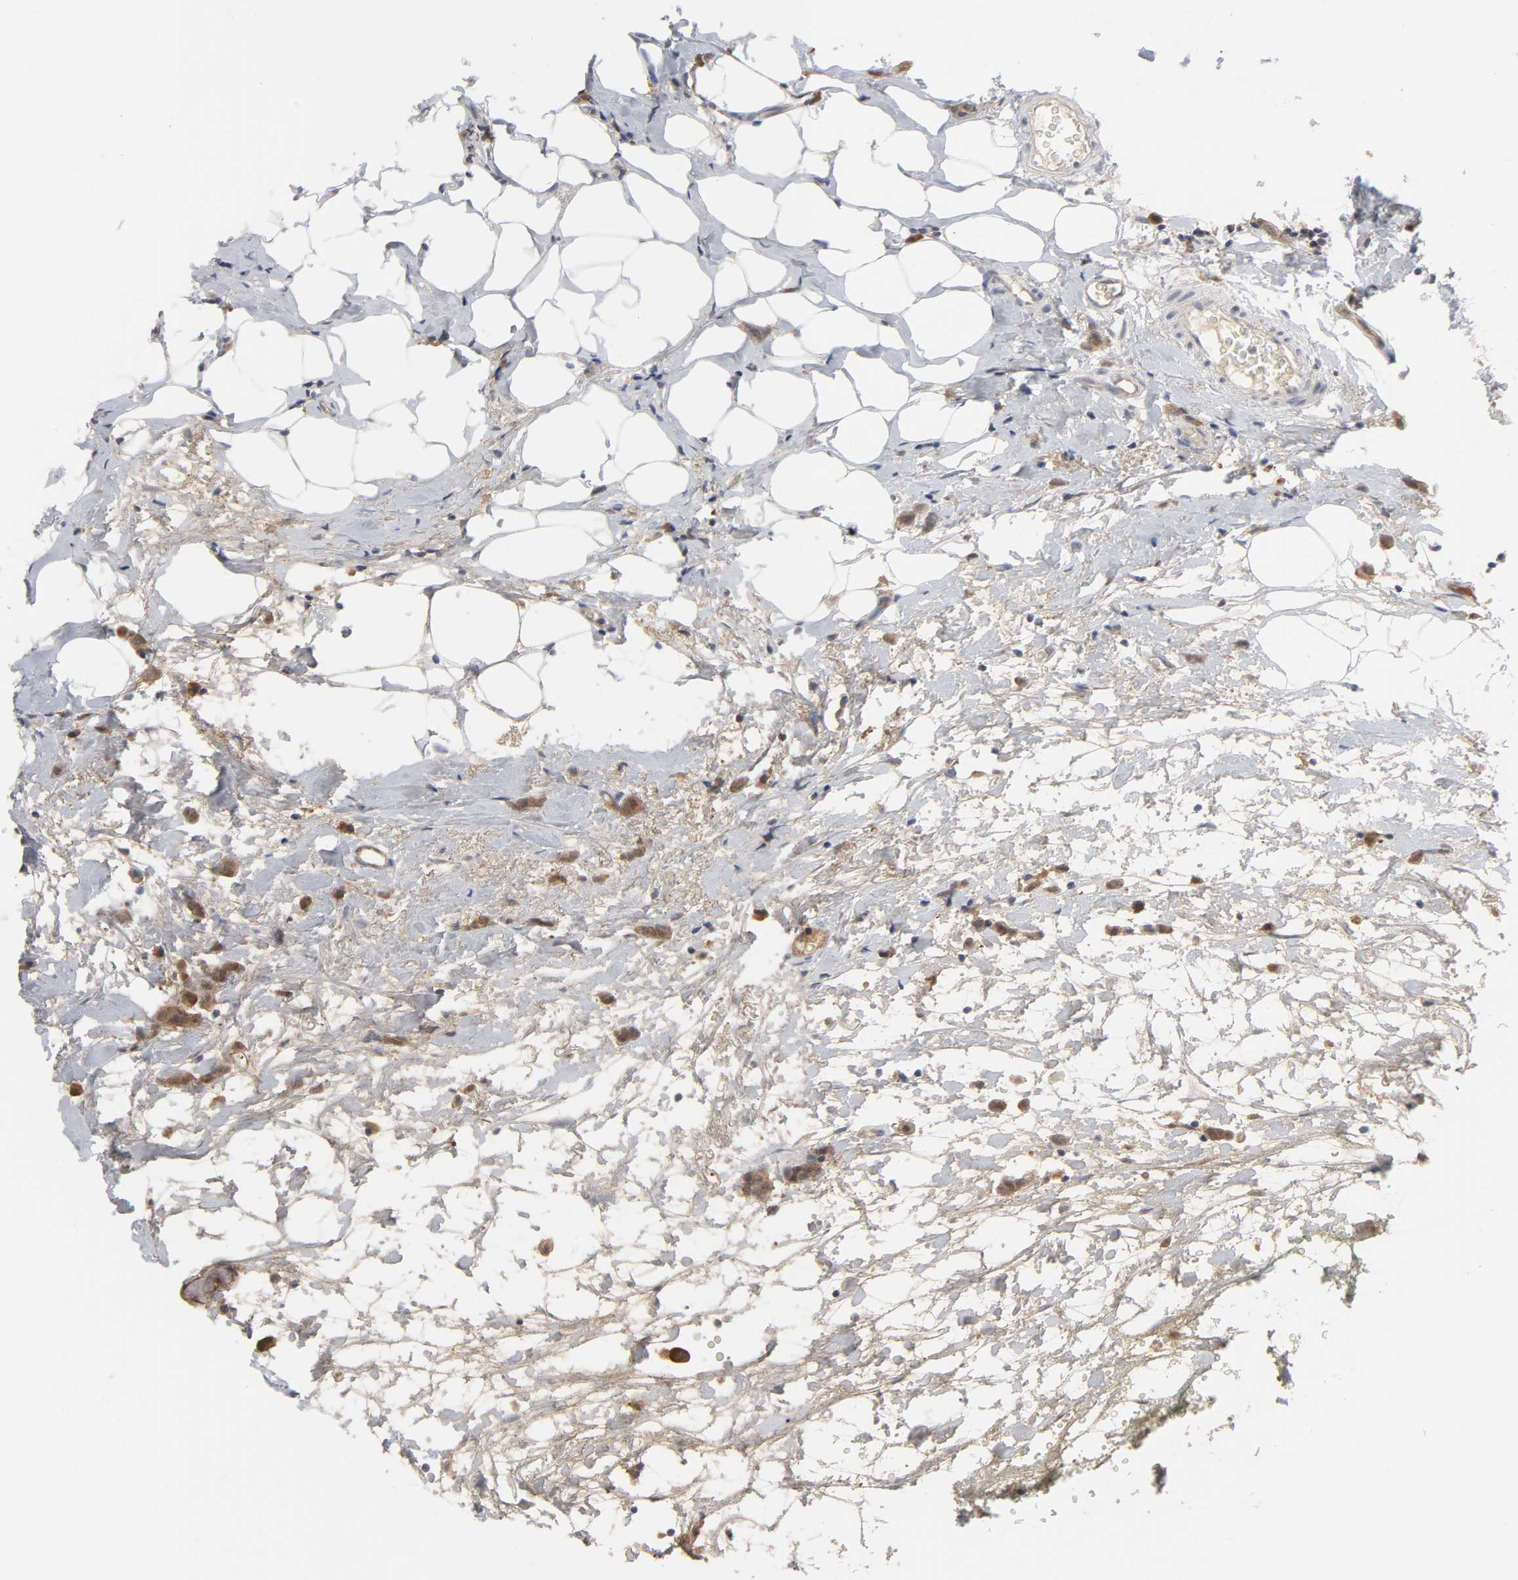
{"staining": {"intensity": "moderate", "quantity": ">75%", "location": "cytoplasmic/membranous"}, "tissue": "breast cancer", "cell_type": "Tumor cells", "image_type": "cancer", "snomed": [{"axis": "morphology", "description": "Lobular carcinoma"}, {"axis": "topography", "description": "Breast"}], "caption": "A medium amount of moderate cytoplasmic/membranous positivity is identified in approximately >75% of tumor cells in breast cancer tissue.", "gene": "PRDX1", "patient": {"sex": "female", "age": 60}}